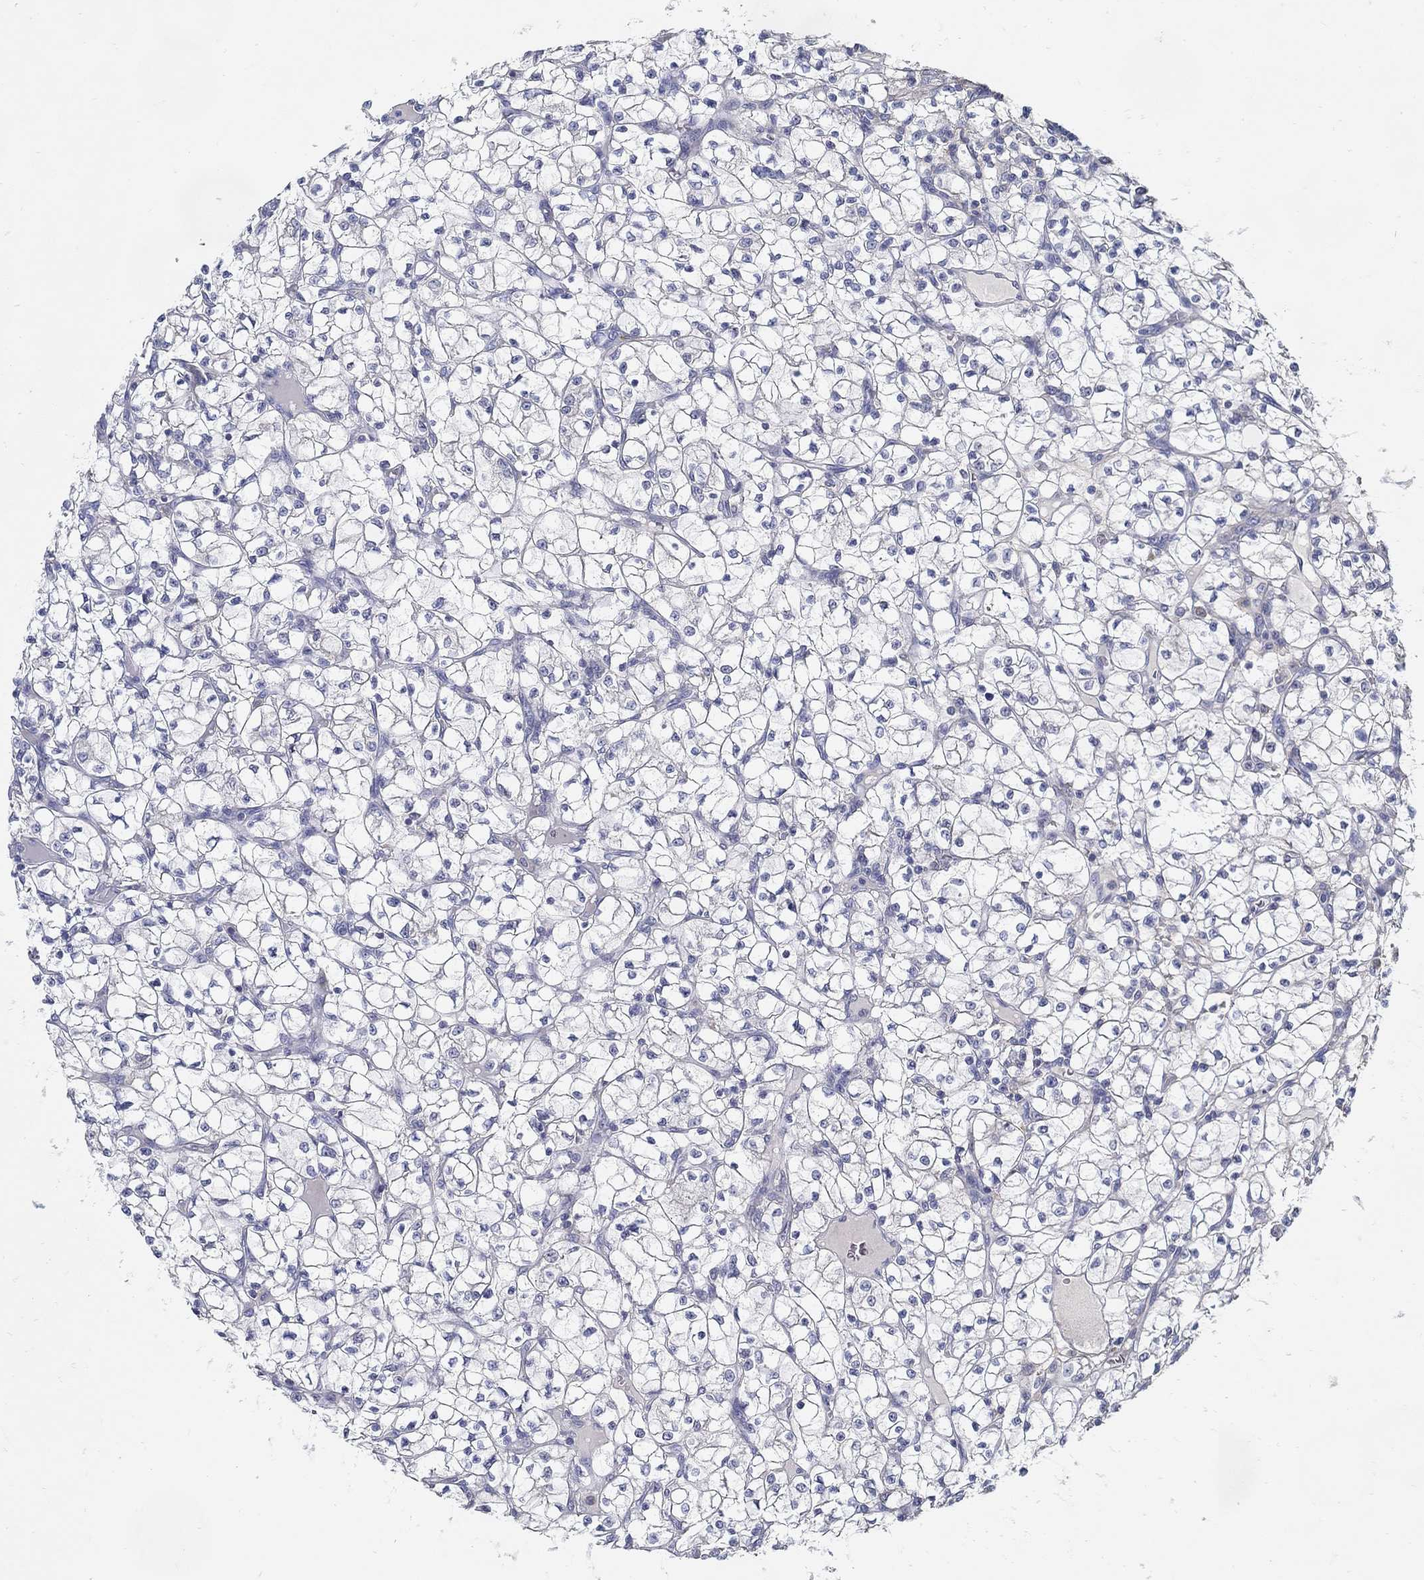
{"staining": {"intensity": "negative", "quantity": "none", "location": "none"}, "tissue": "renal cancer", "cell_type": "Tumor cells", "image_type": "cancer", "snomed": [{"axis": "morphology", "description": "Adenocarcinoma, NOS"}, {"axis": "topography", "description": "Kidney"}], "caption": "Human renal cancer (adenocarcinoma) stained for a protein using immunohistochemistry exhibits no expression in tumor cells.", "gene": "TGFBI", "patient": {"sex": "female", "age": 64}}